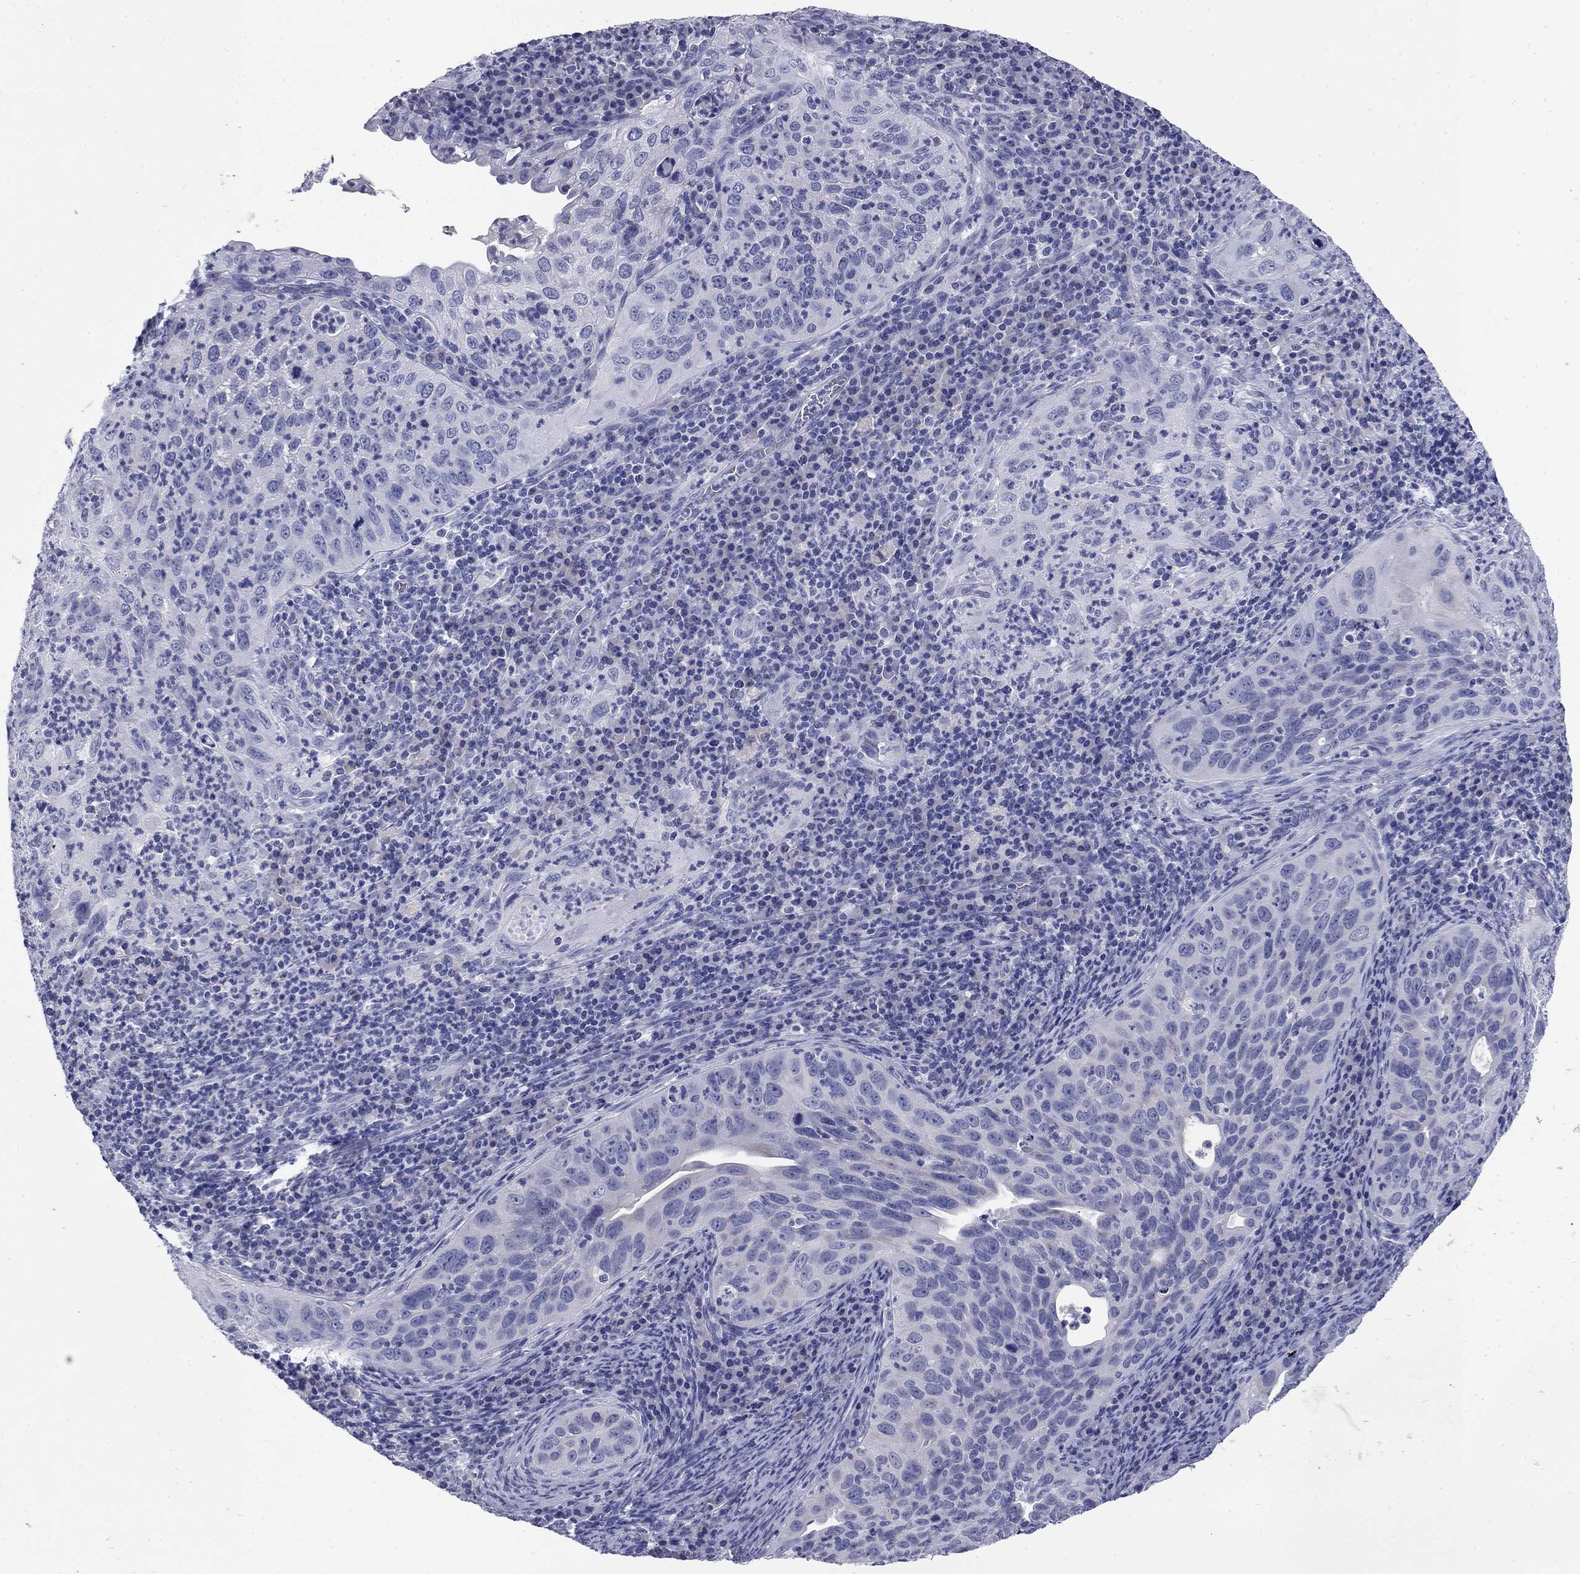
{"staining": {"intensity": "negative", "quantity": "none", "location": "none"}, "tissue": "cervical cancer", "cell_type": "Tumor cells", "image_type": "cancer", "snomed": [{"axis": "morphology", "description": "Squamous cell carcinoma, NOS"}, {"axis": "topography", "description": "Cervix"}], "caption": "Tumor cells show no significant protein expression in cervical cancer.", "gene": "ABCC2", "patient": {"sex": "female", "age": 26}}